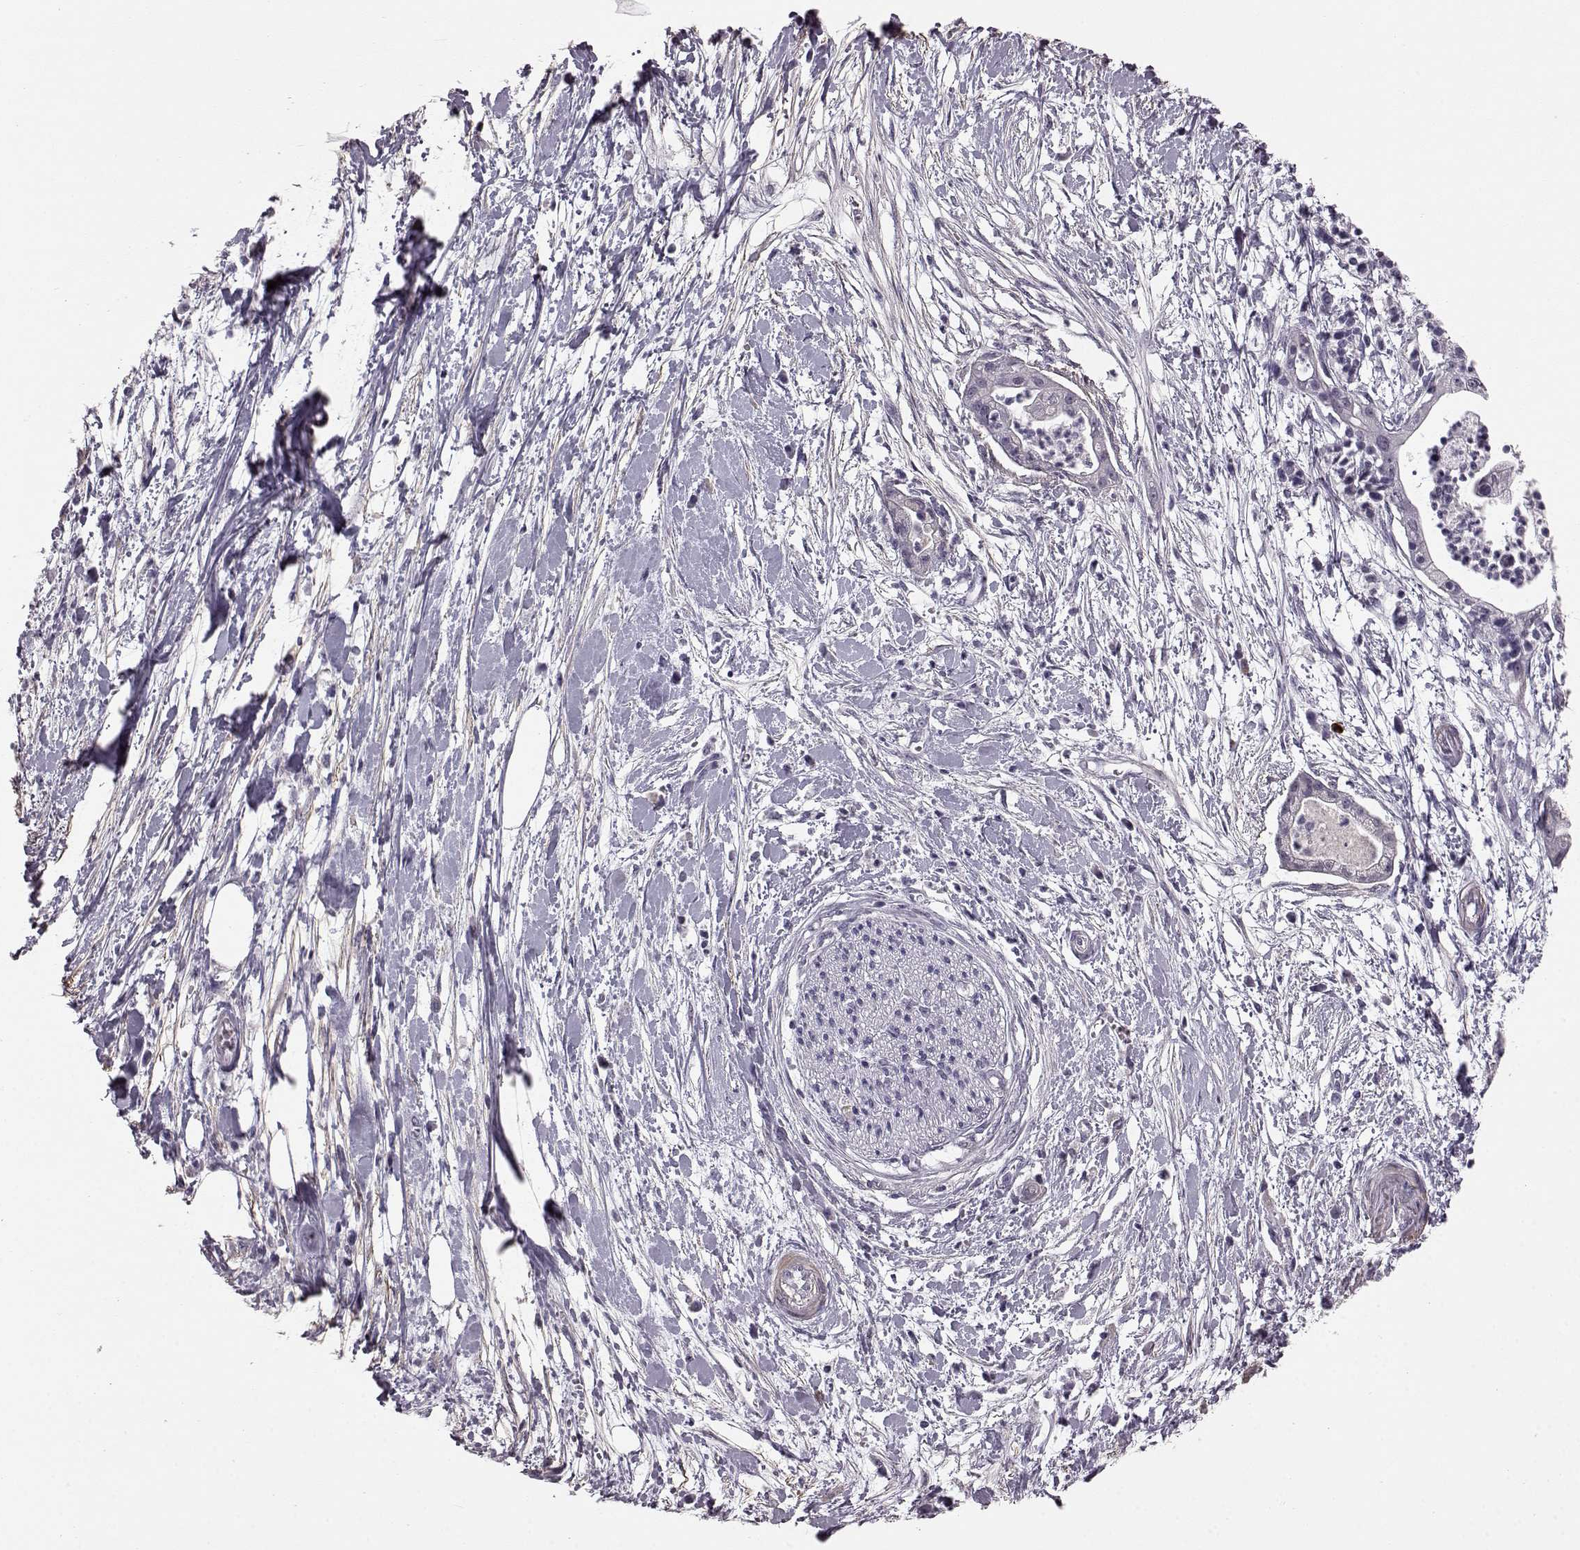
{"staining": {"intensity": "negative", "quantity": "none", "location": "none"}, "tissue": "pancreatic cancer", "cell_type": "Tumor cells", "image_type": "cancer", "snomed": [{"axis": "morphology", "description": "Normal tissue, NOS"}, {"axis": "morphology", "description": "Adenocarcinoma, NOS"}, {"axis": "topography", "description": "Lymph node"}, {"axis": "topography", "description": "Pancreas"}], "caption": "This is an immunohistochemistry micrograph of human adenocarcinoma (pancreatic). There is no staining in tumor cells.", "gene": "SLCO3A1", "patient": {"sex": "female", "age": 58}}